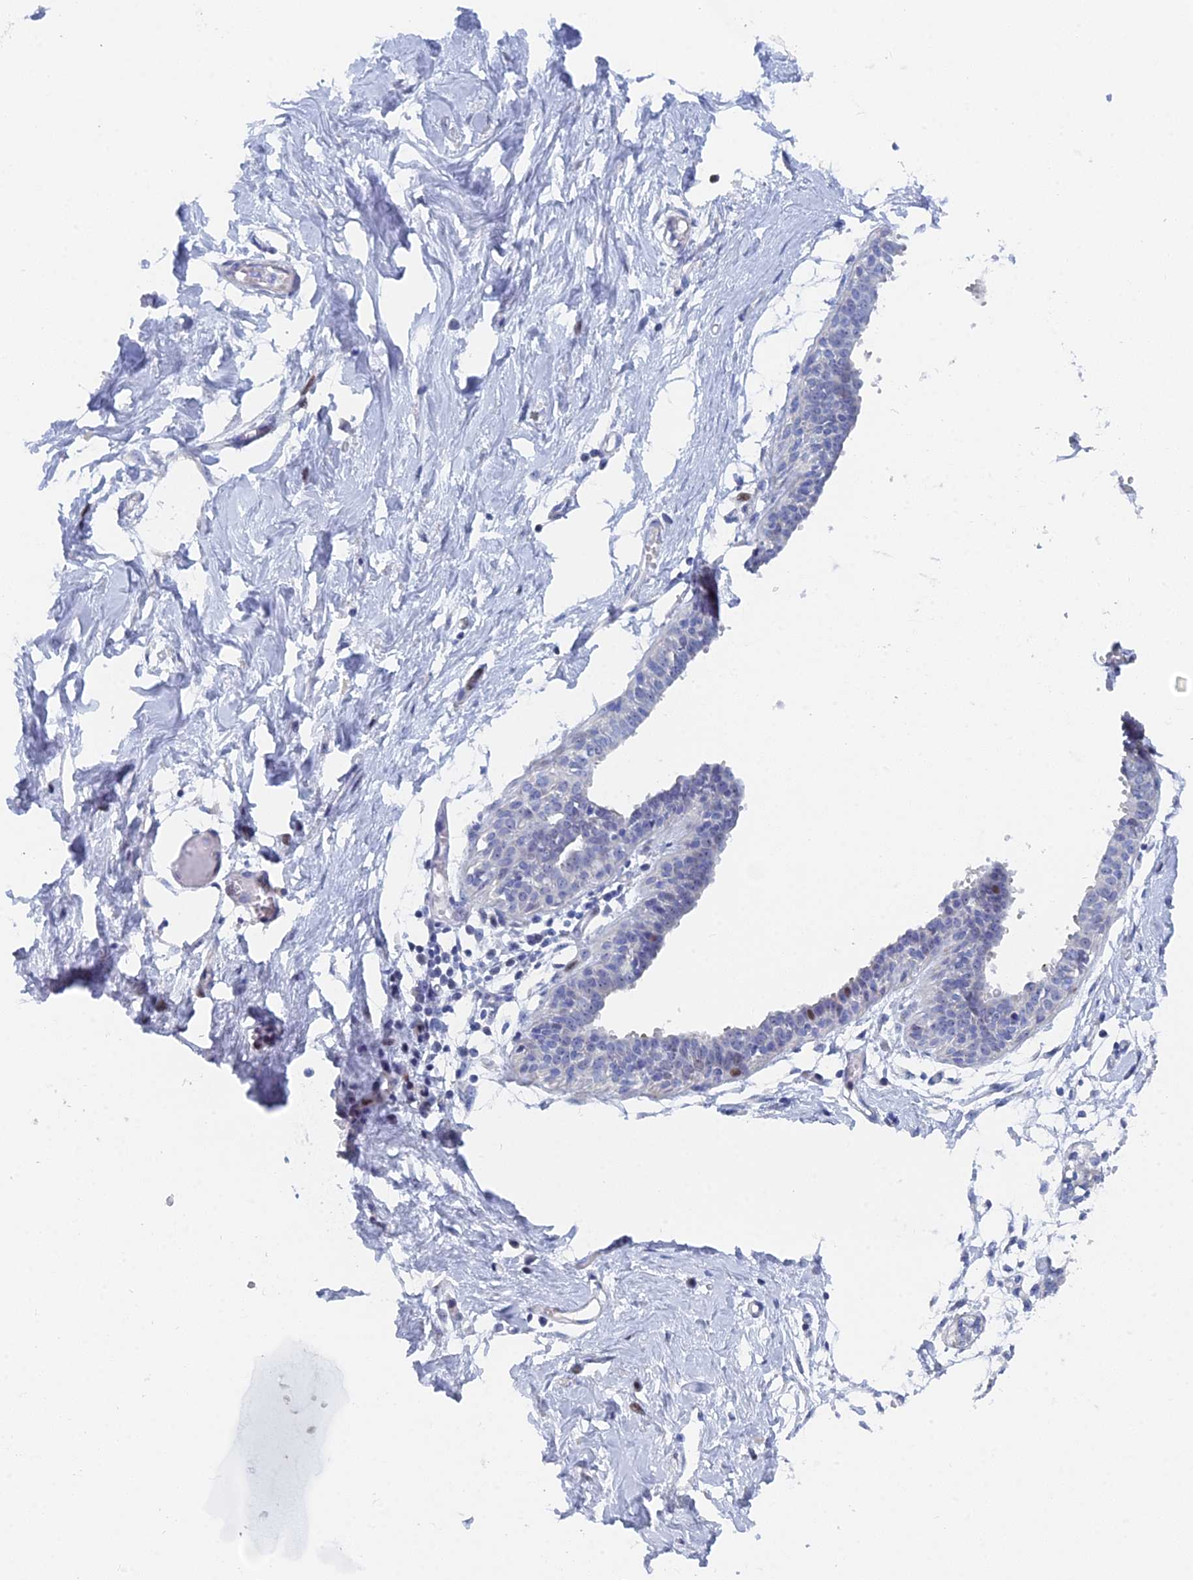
{"staining": {"intensity": "negative", "quantity": "none", "location": "none"}, "tissue": "breast", "cell_type": "Adipocytes", "image_type": "normal", "snomed": [{"axis": "morphology", "description": "Normal tissue, NOS"}, {"axis": "topography", "description": "Breast"}], "caption": "Adipocytes are negative for brown protein staining in benign breast. (Stains: DAB (3,3'-diaminobenzidine) immunohistochemistry with hematoxylin counter stain, Microscopy: brightfield microscopy at high magnification).", "gene": "DRGX", "patient": {"sex": "female", "age": 27}}